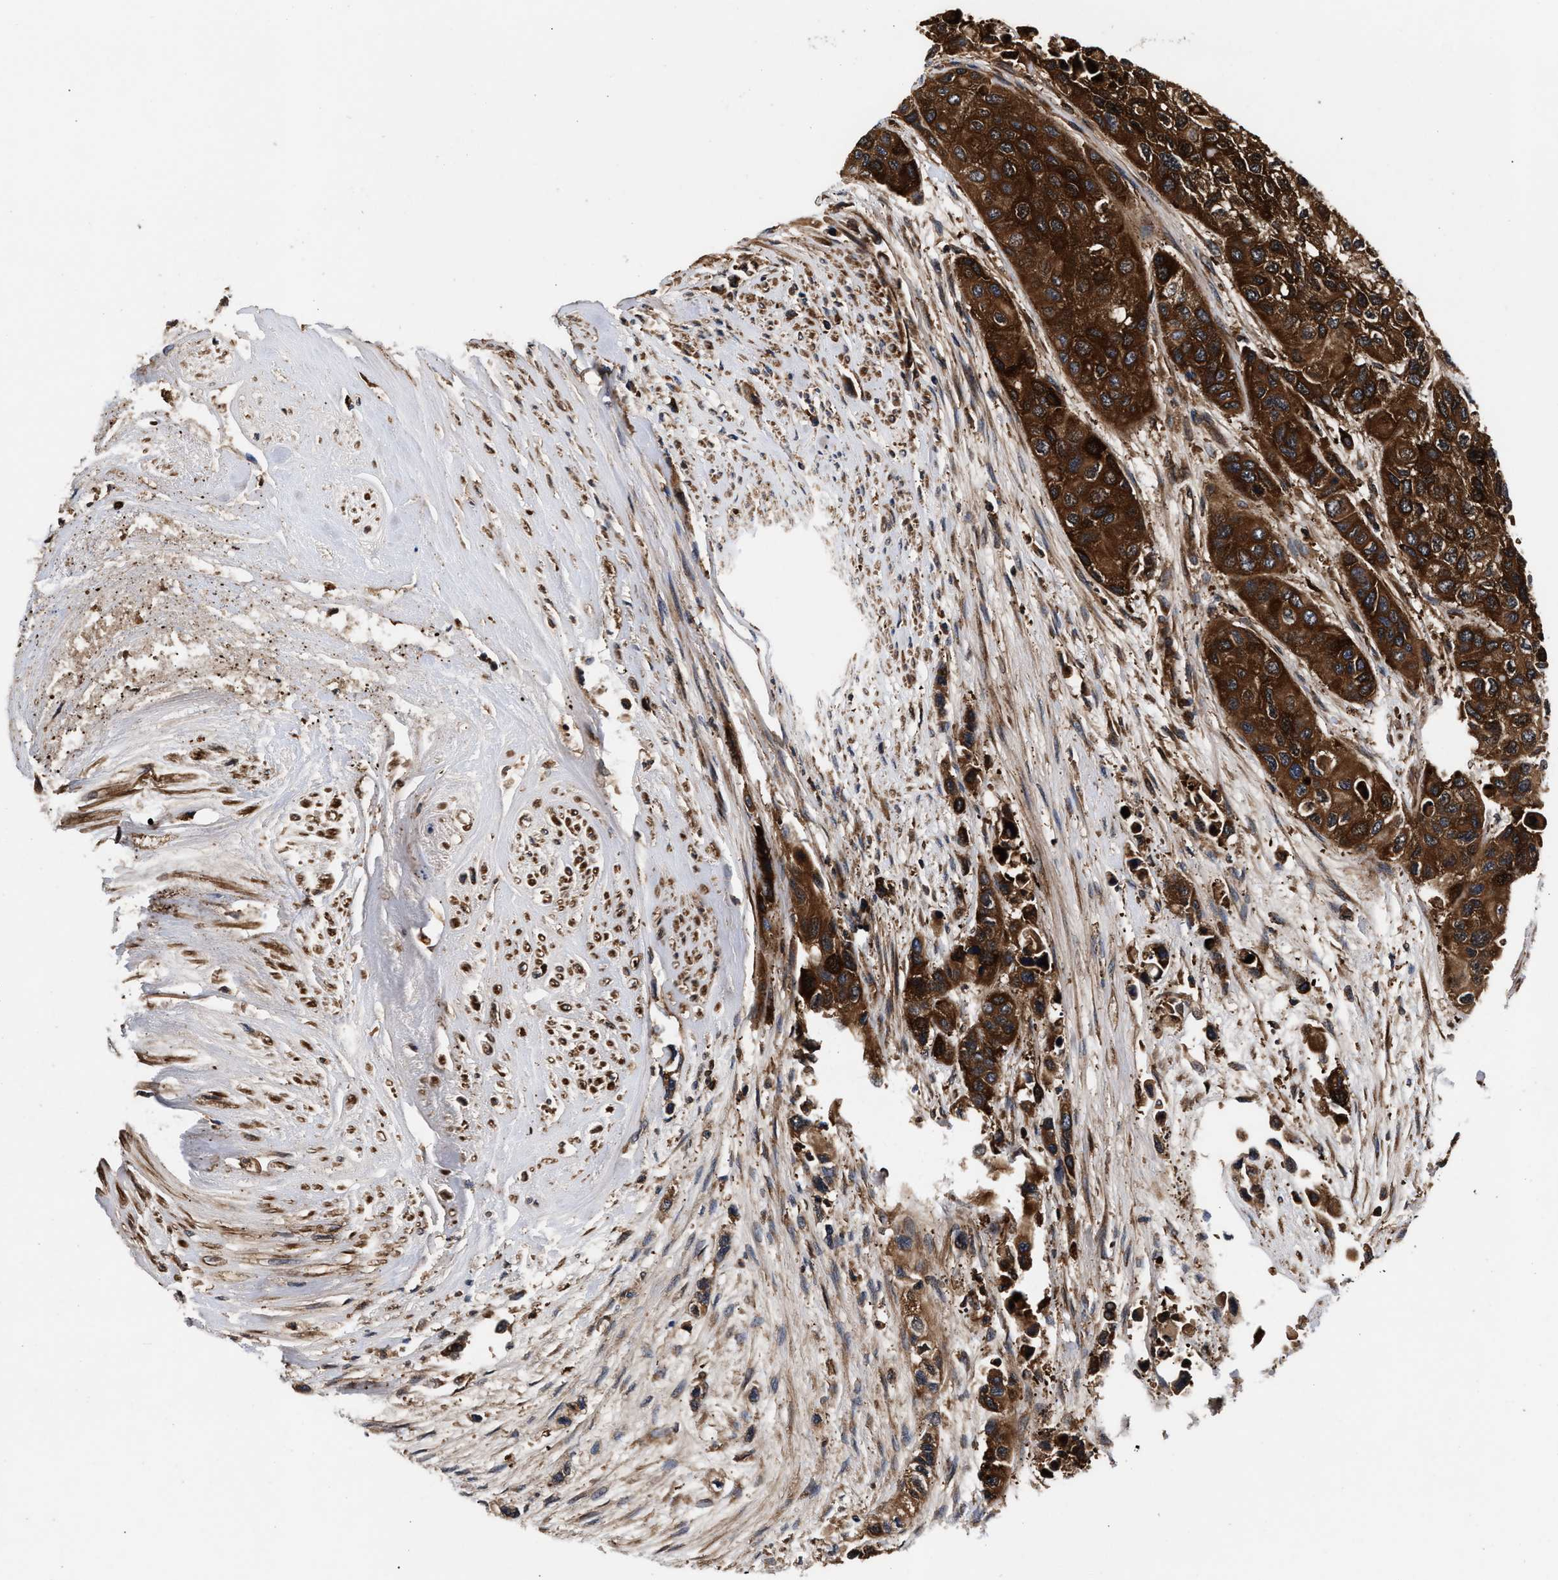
{"staining": {"intensity": "strong", "quantity": ">75%", "location": "cytoplasmic/membranous"}, "tissue": "urothelial cancer", "cell_type": "Tumor cells", "image_type": "cancer", "snomed": [{"axis": "morphology", "description": "Urothelial carcinoma, High grade"}, {"axis": "topography", "description": "Urinary bladder"}], "caption": "Strong cytoplasmic/membranous expression for a protein is identified in about >75% of tumor cells of urothelial cancer using IHC.", "gene": "KYAT1", "patient": {"sex": "female", "age": 56}}